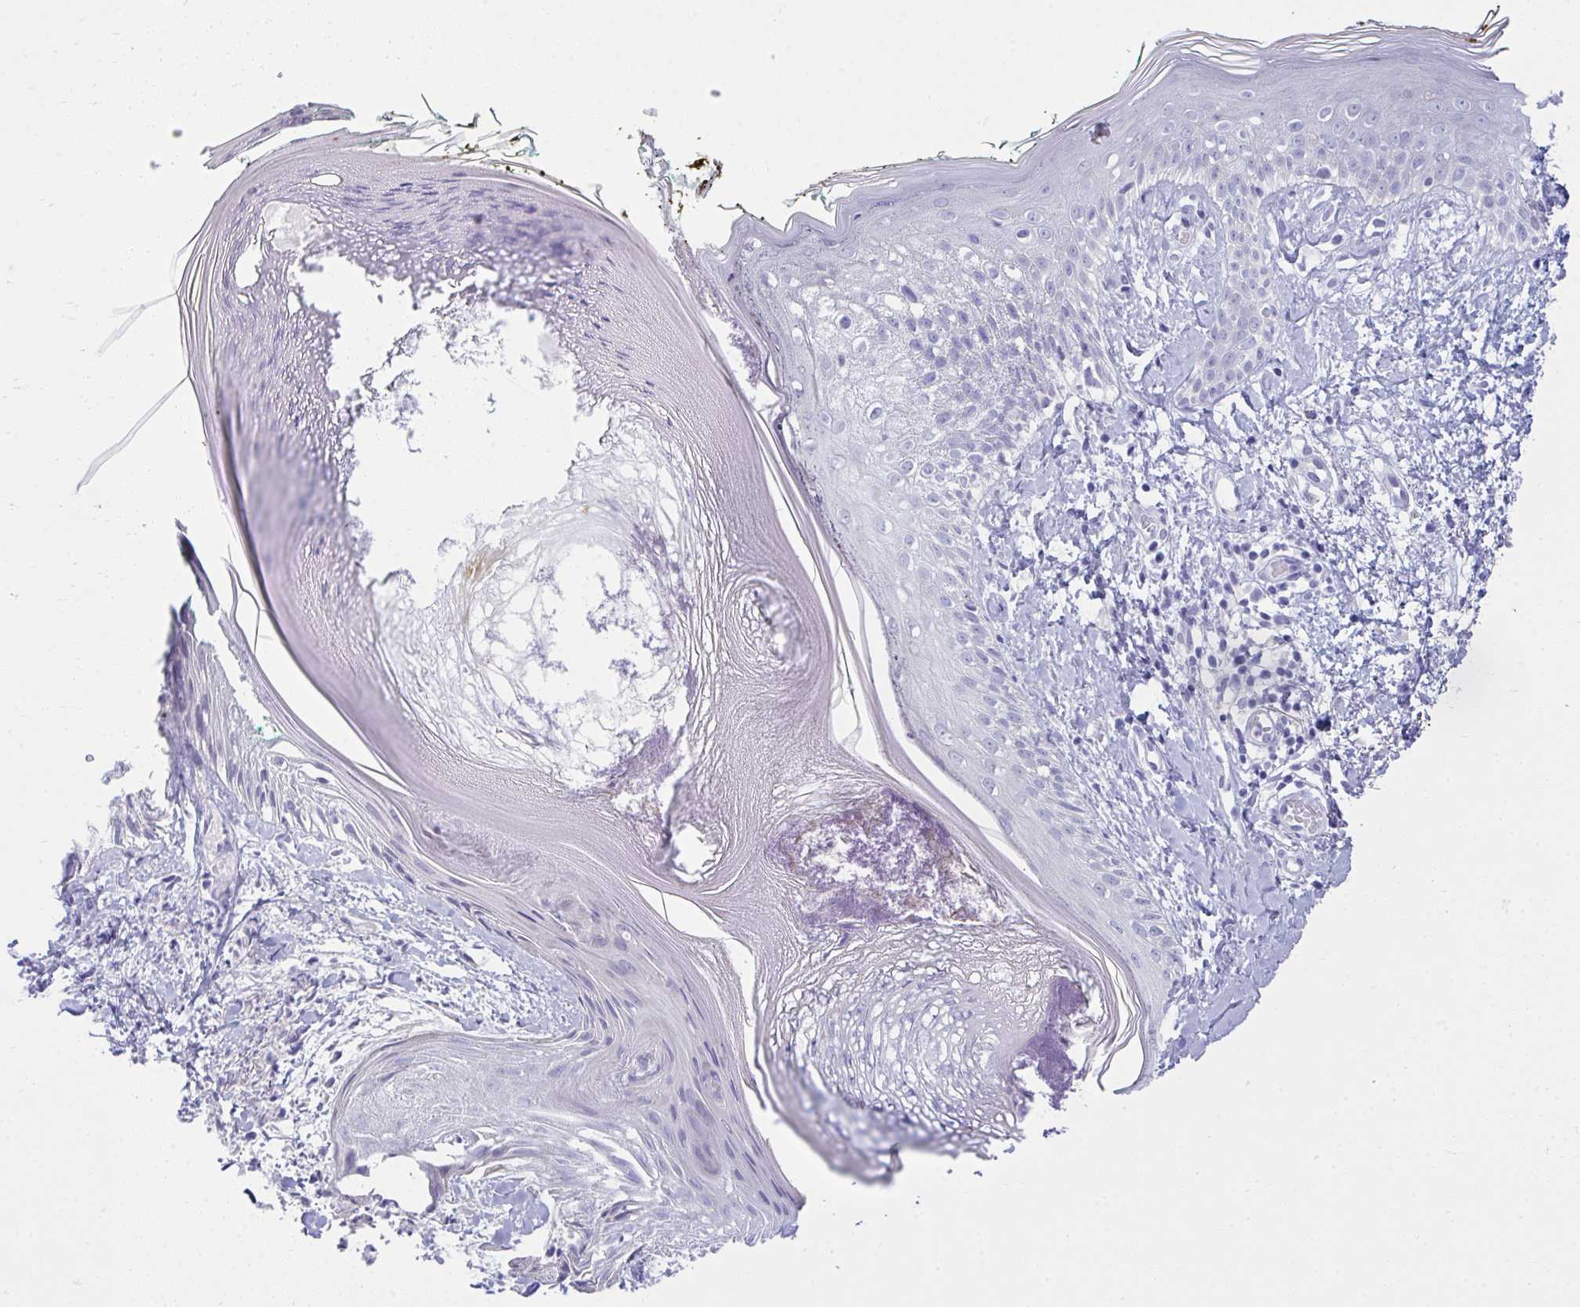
{"staining": {"intensity": "negative", "quantity": "none", "location": "none"}, "tissue": "skin", "cell_type": "Fibroblasts", "image_type": "normal", "snomed": [{"axis": "morphology", "description": "Normal tissue, NOS"}, {"axis": "topography", "description": "Skin"}], "caption": "Protein analysis of normal skin exhibits no significant expression in fibroblasts. (Brightfield microscopy of DAB (3,3'-diaminobenzidine) IHC at high magnification).", "gene": "FASLG", "patient": {"sex": "female", "age": 34}}